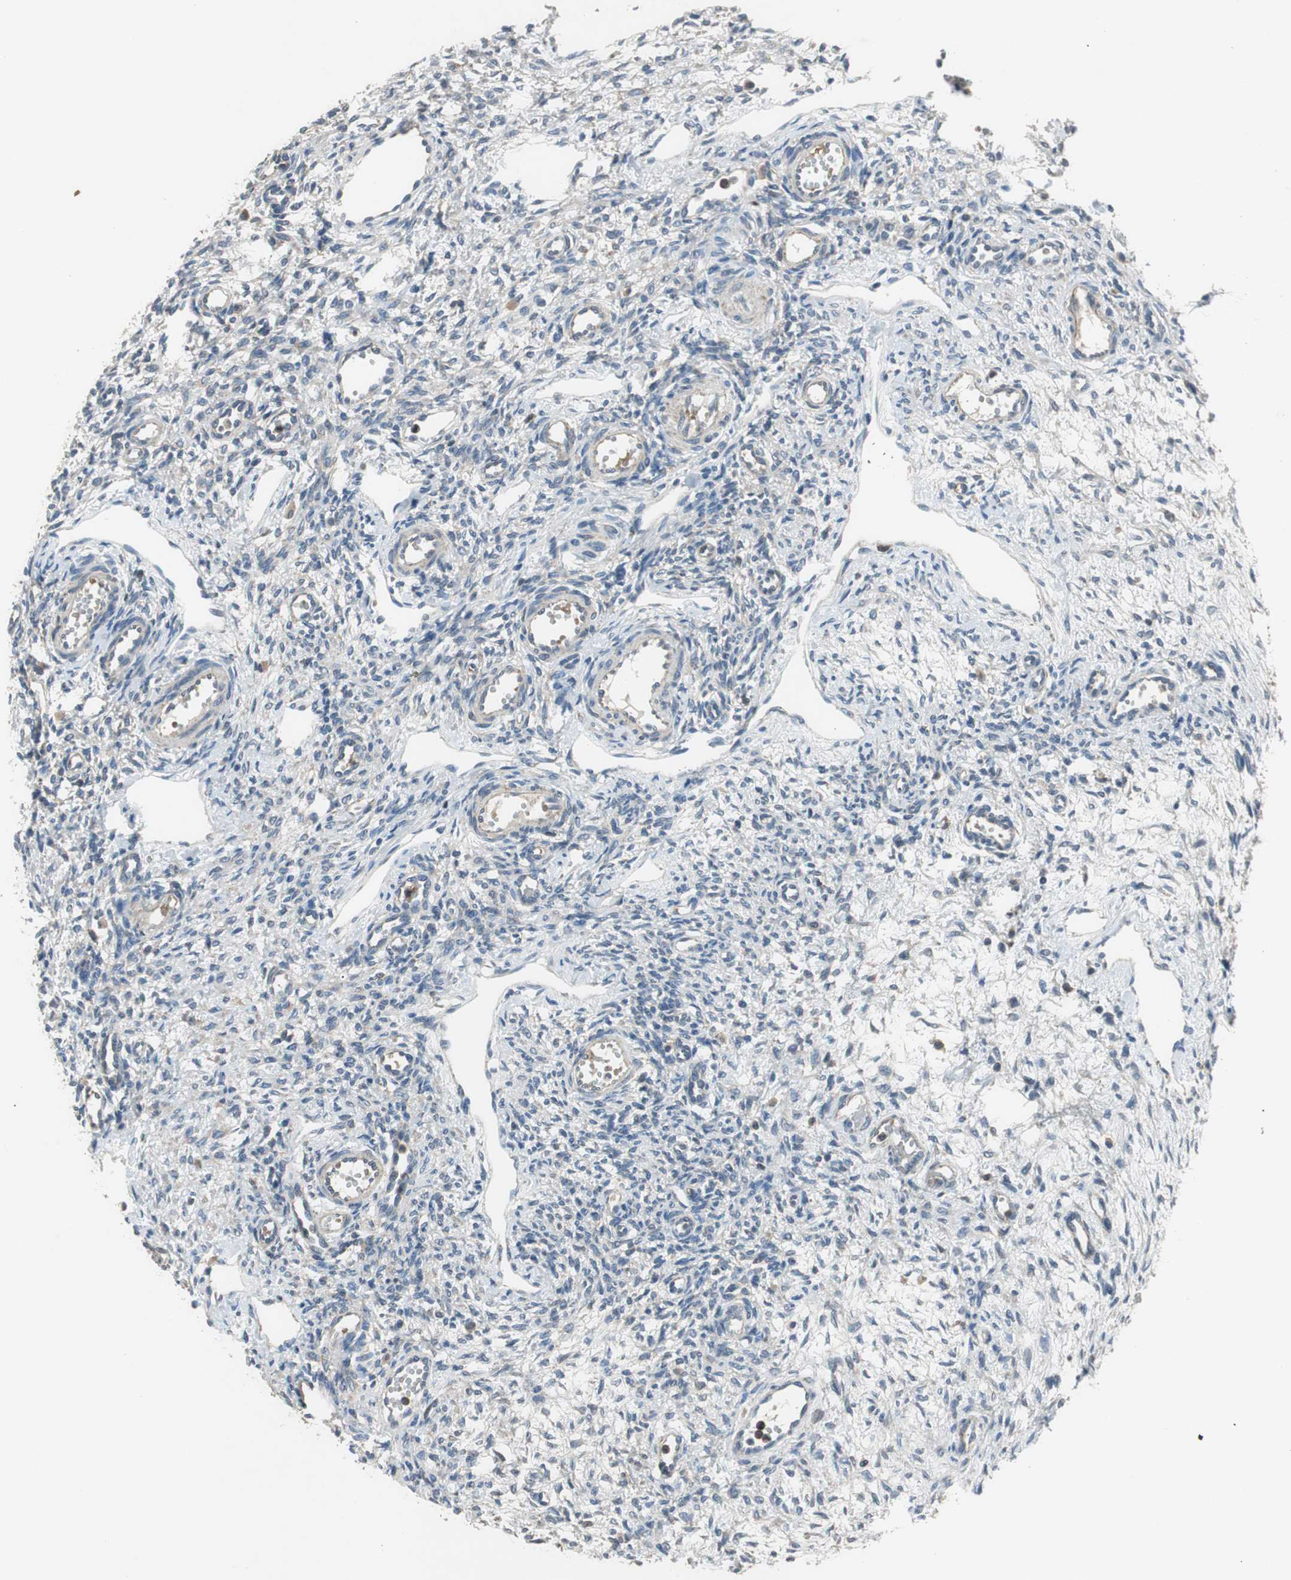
{"staining": {"intensity": "negative", "quantity": "none", "location": "none"}, "tissue": "ovary", "cell_type": "Ovarian stroma cells", "image_type": "normal", "snomed": [{"axis": "morphology", "description": "Normal tissue, NOS"}, {"axis": "topography", "description": "Ovary"}], "caption": "This is an IHC photomicrograph of normal ovary. There is no staining in ovarian stroma cells.", "gene": "PI4KB", "patient": {"sex": "female", "age": 33}}